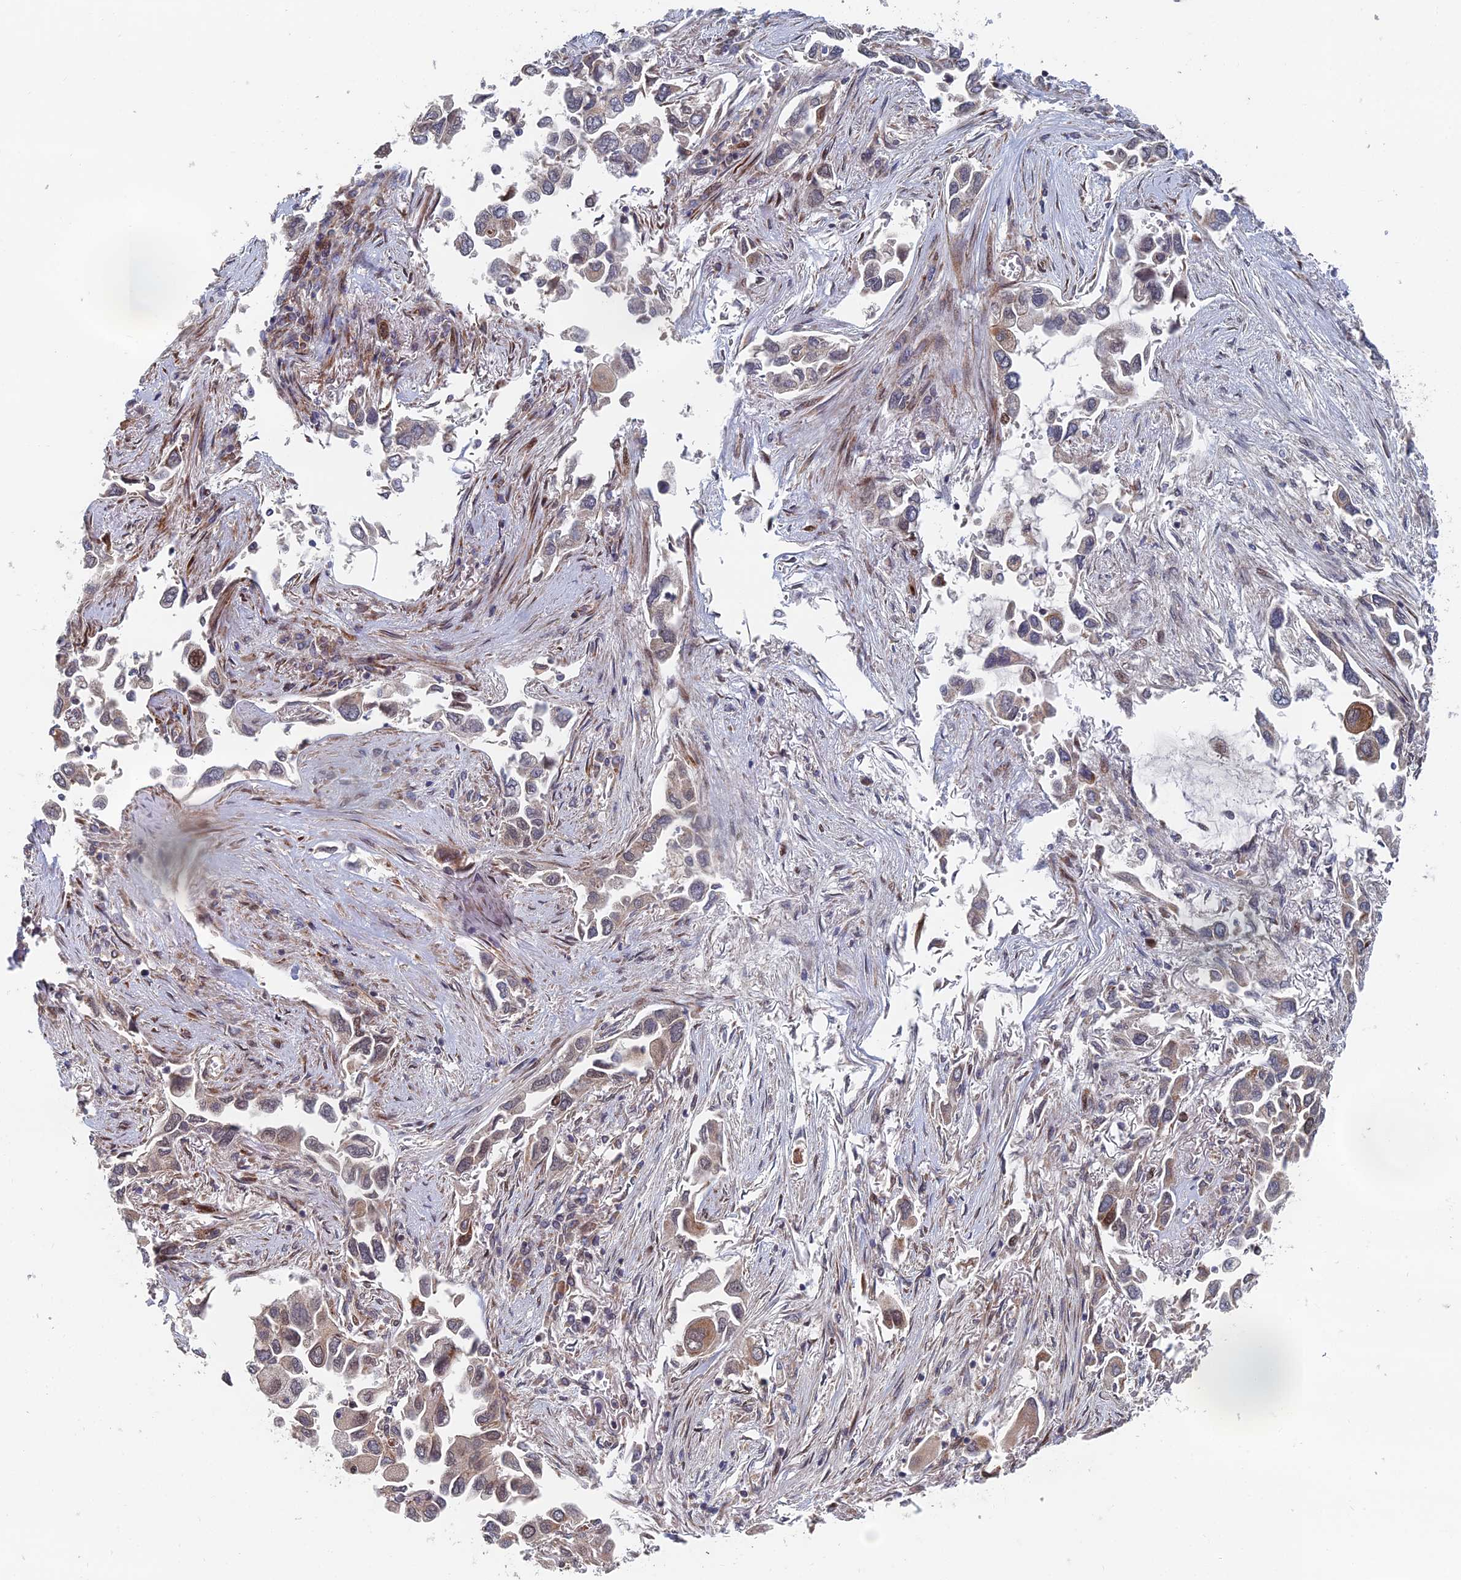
{"staining": {"intensity": "moderate", "quantity": "<25%", "location": "cytoplasmic/membranous"}, "tissue": "lung cancer", "cell_type": "Tumor cells", "image_type": "cancer", "snomed": [{"axis": "morphology", "description": "Adenocarcinoma, NOS"}, {"axis": "topography", "description": "Lung"}], "caption": "Tumor cells display low levels of moderate cytoplasmic/membranous positivity in about <25% of cells in human lung adenocarcinoma.", "gene": "GTF2IRD1", "patient": {"sex": "female", "age": 76}}